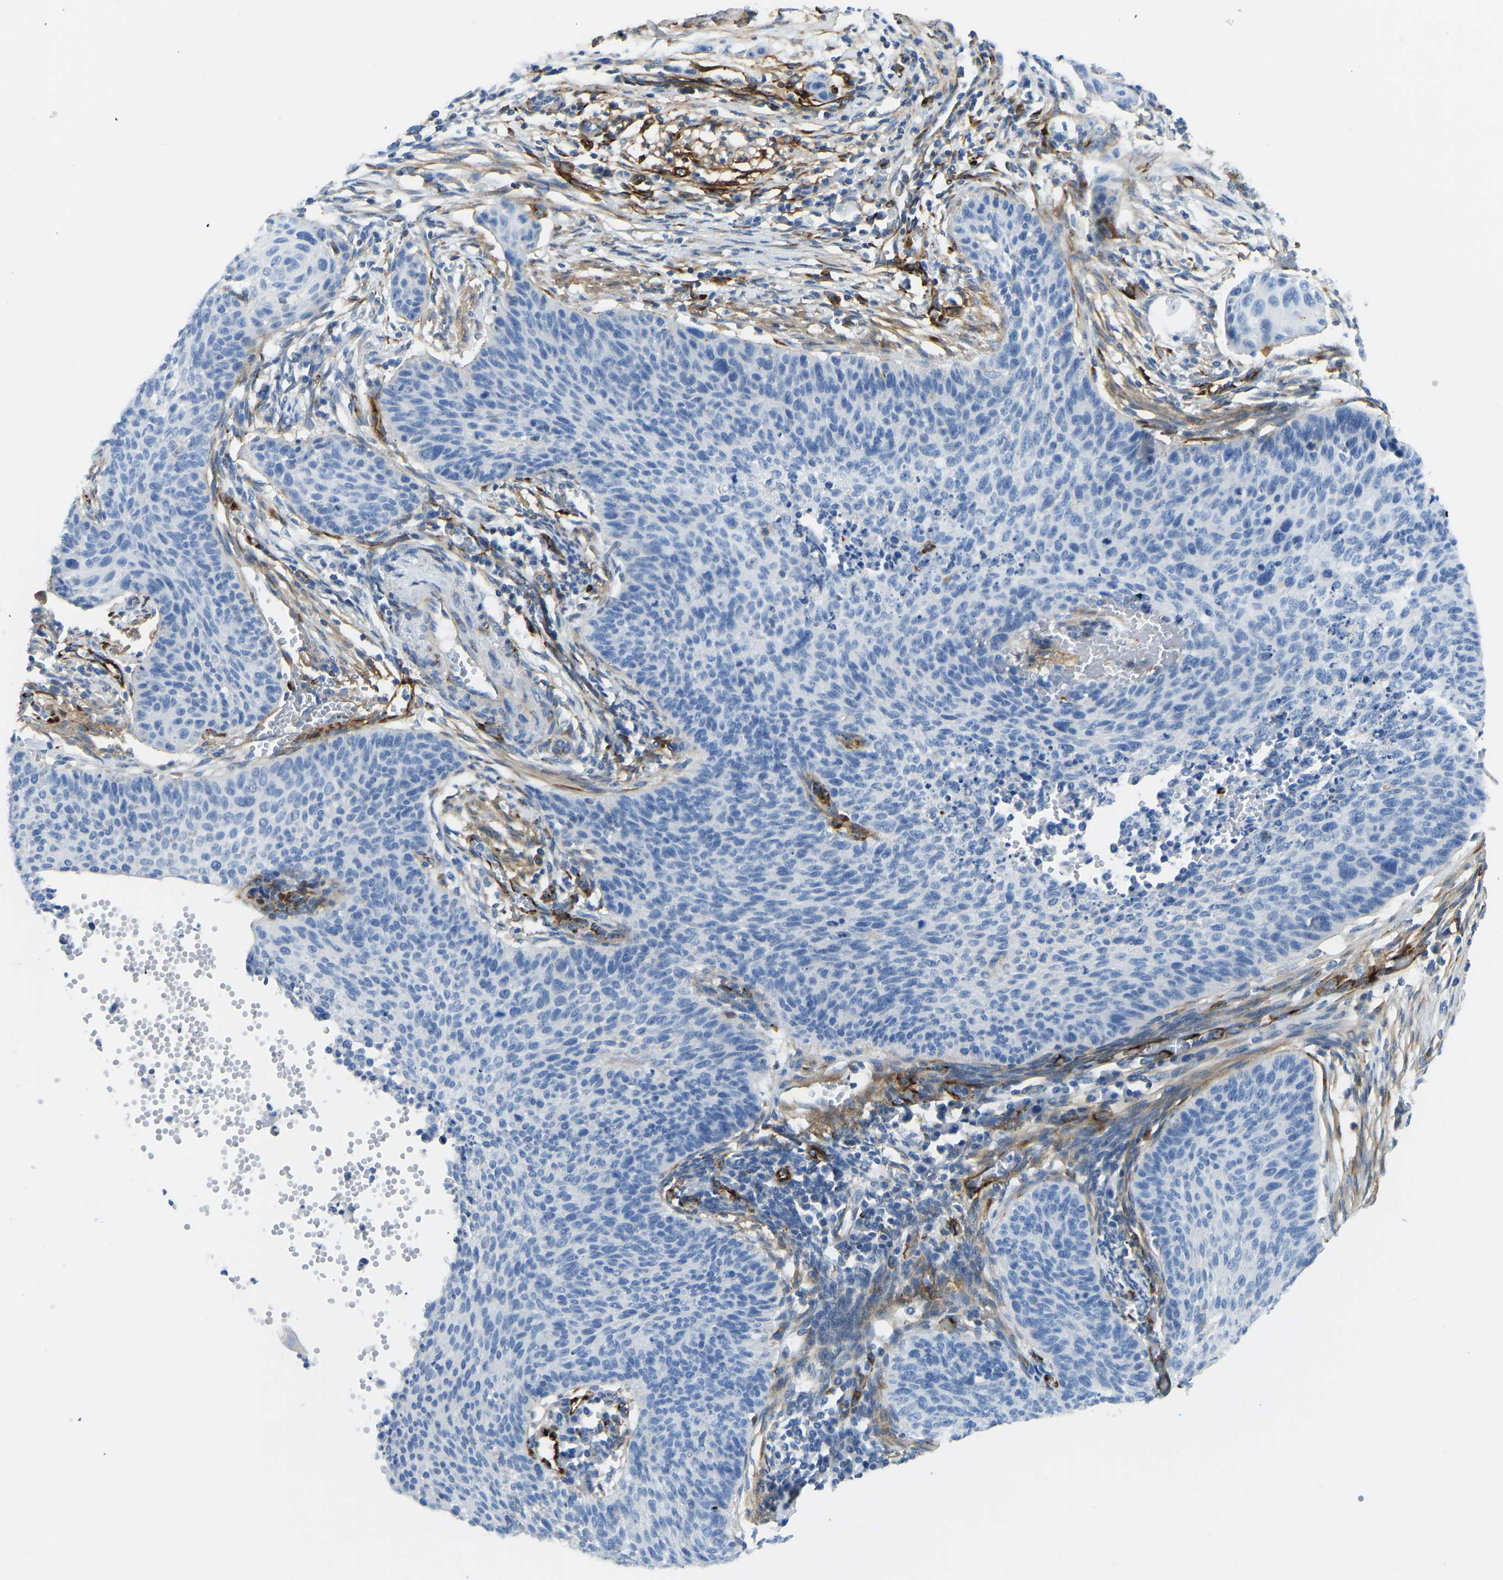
{"staining": {"intensity": "negative", "quantity": "none", "location": "none"}, "tissue": "cervical cancer", "cell_type": "Tumor cells", "image_type": "cancer", "snomed": [{"axis": "morphology", "description": "Squamous cell carcinoma, NOS"}, {"axis": "topography", "description": "Cervix"}], "caption": "Protein analysis of cervical squamous cell carcinoma displays no significant expression in tumor cells. The staining was performed using DAB (3,3'-diaminobenzidine) to visualize the protein expression in brown, while the nuclei were stained in blue with hematoxylin (Magnification: 20x).", "gene": "COL15A1", "patient": {"sex": "female", "age": 70}}